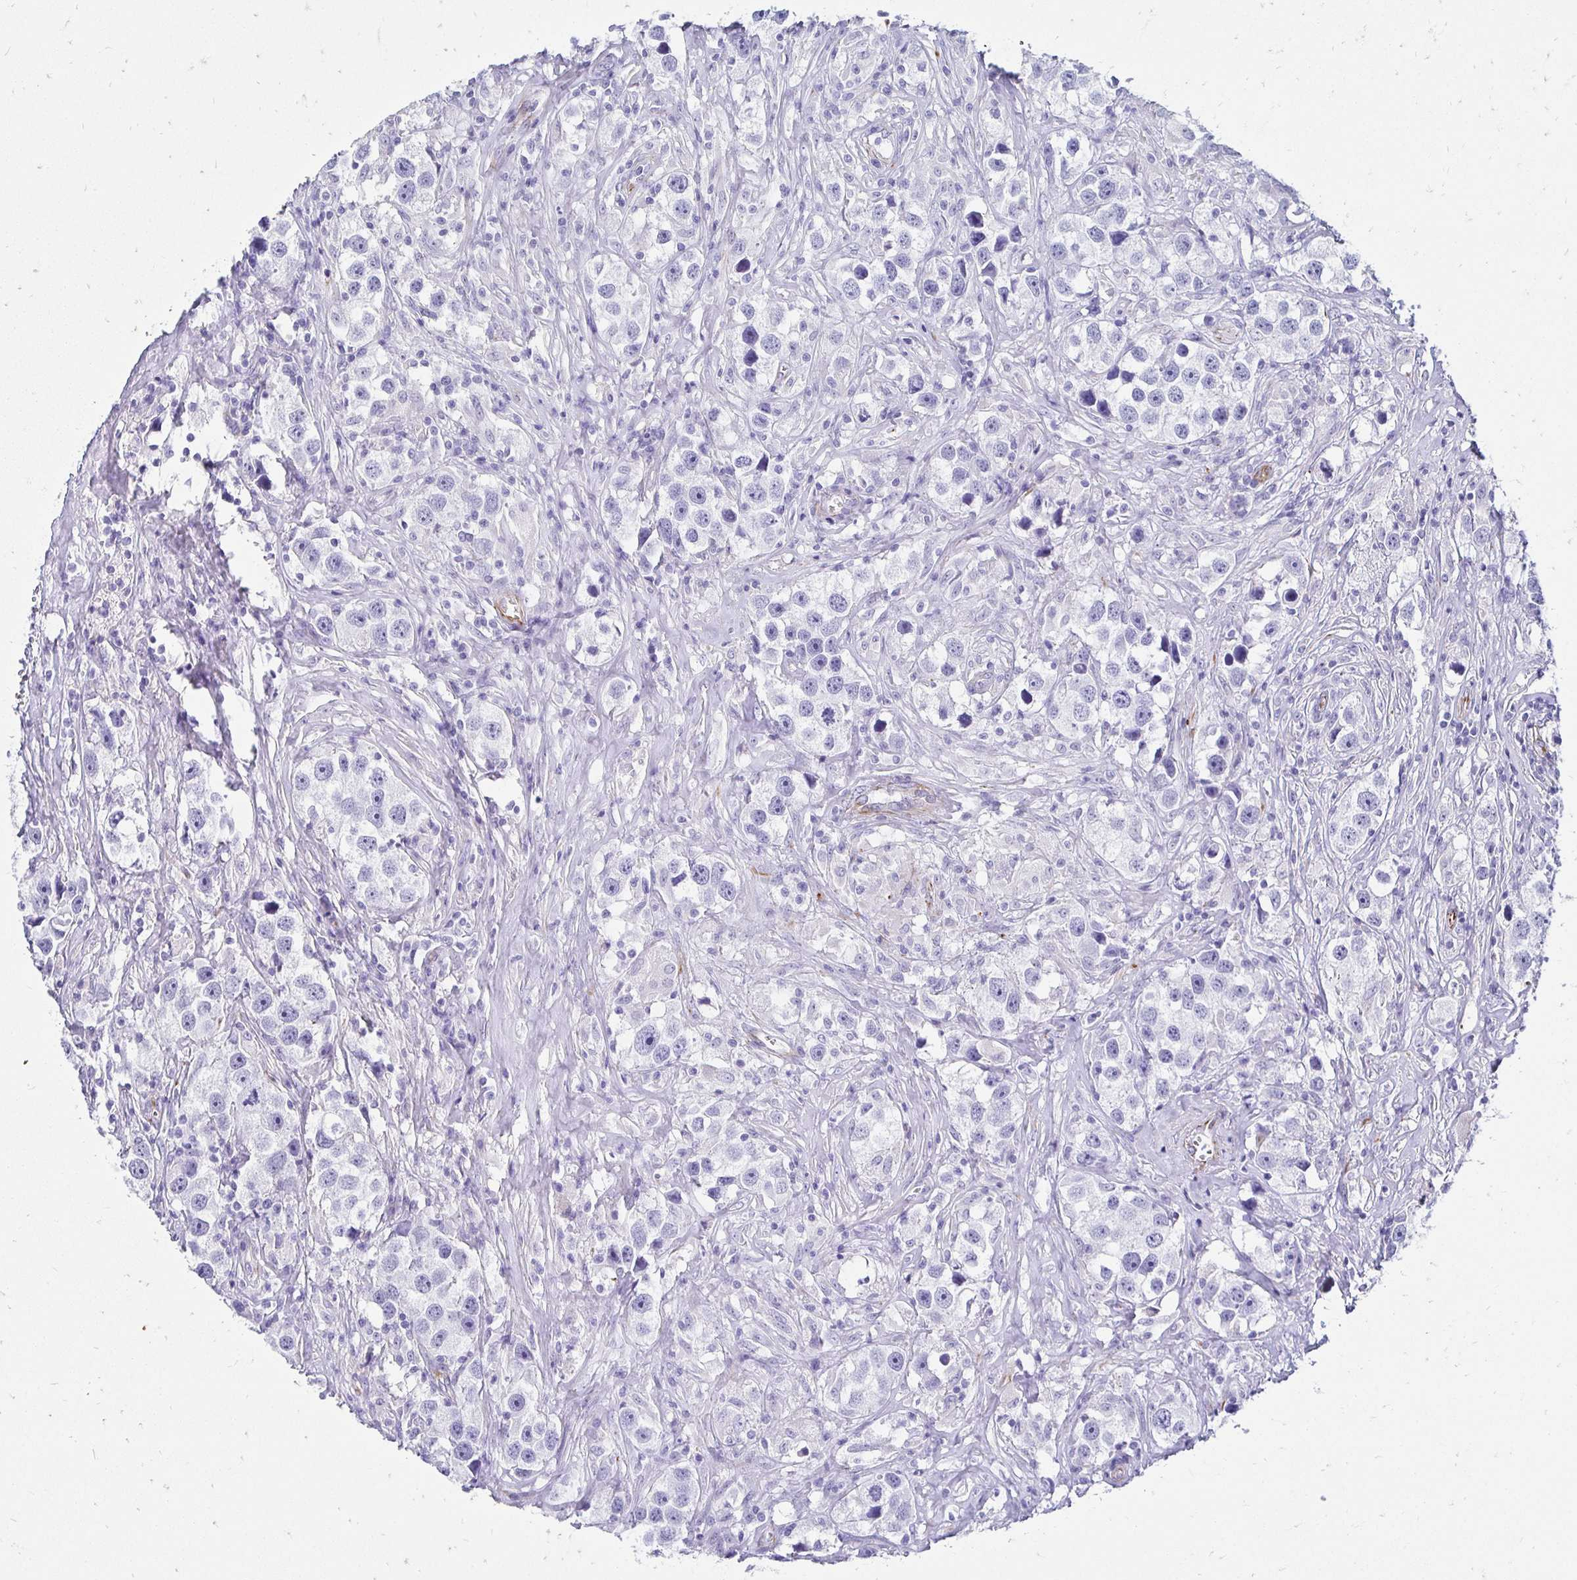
{"staining": {"intensity": "negative", "quantity": "none", "location": "none"}, "tissue": "testis cancer", "cell_type": "Tumor cells", "image_type": "cancer", "snomed": [{"axis": "morphology", "description": "Seminoma, NOS"}, {"axis": "topography", "description": "Testis"}], "caption": "Immunohistochemical staining of human testis cancer reveals no significant positivity in tumor cells. The staining is performed using DAB brown chromogen with nuclei counter-stained in using hematoxylin.", "gene": "TMEM54", "patient": {"sex": "male", "age": 49}}